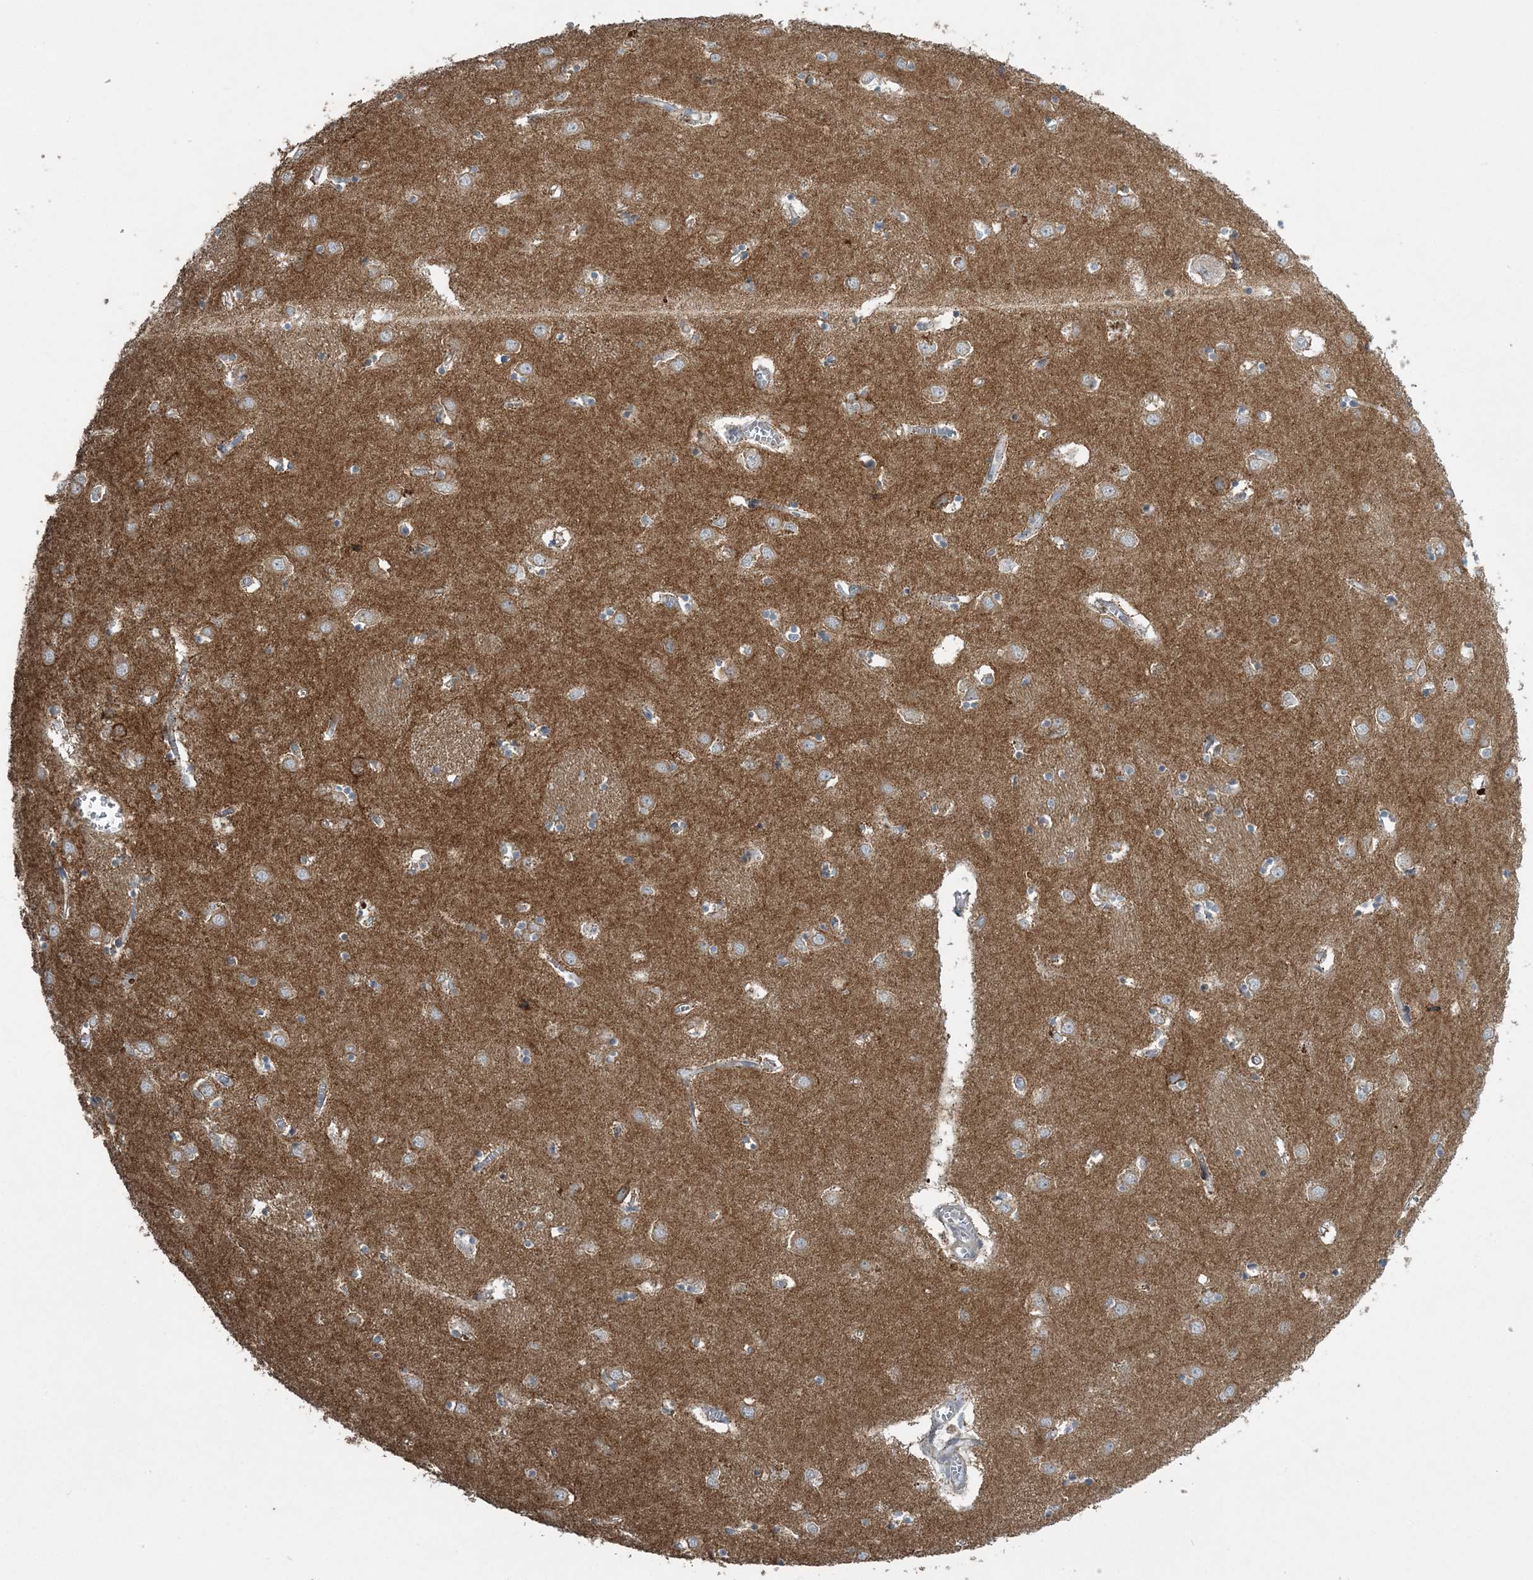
{"staining": {"intensity": "negative", "quantity": "none", "location": "none"}, "tissue": "caudate", "cell_type": "Glial cells", "image_type": "normal", "snomed": [{"axis": "morphology", "description": "Normal tissue, NOS"}, {"axis": "topography", "description": "Lateral ventricle wall"}], "caption": "Immunohistochemistry of normal human caudate demonstrates no expression in glial cells.", "gene": "SLC4A10", "patient": {"sex": "male", "age": 70}}